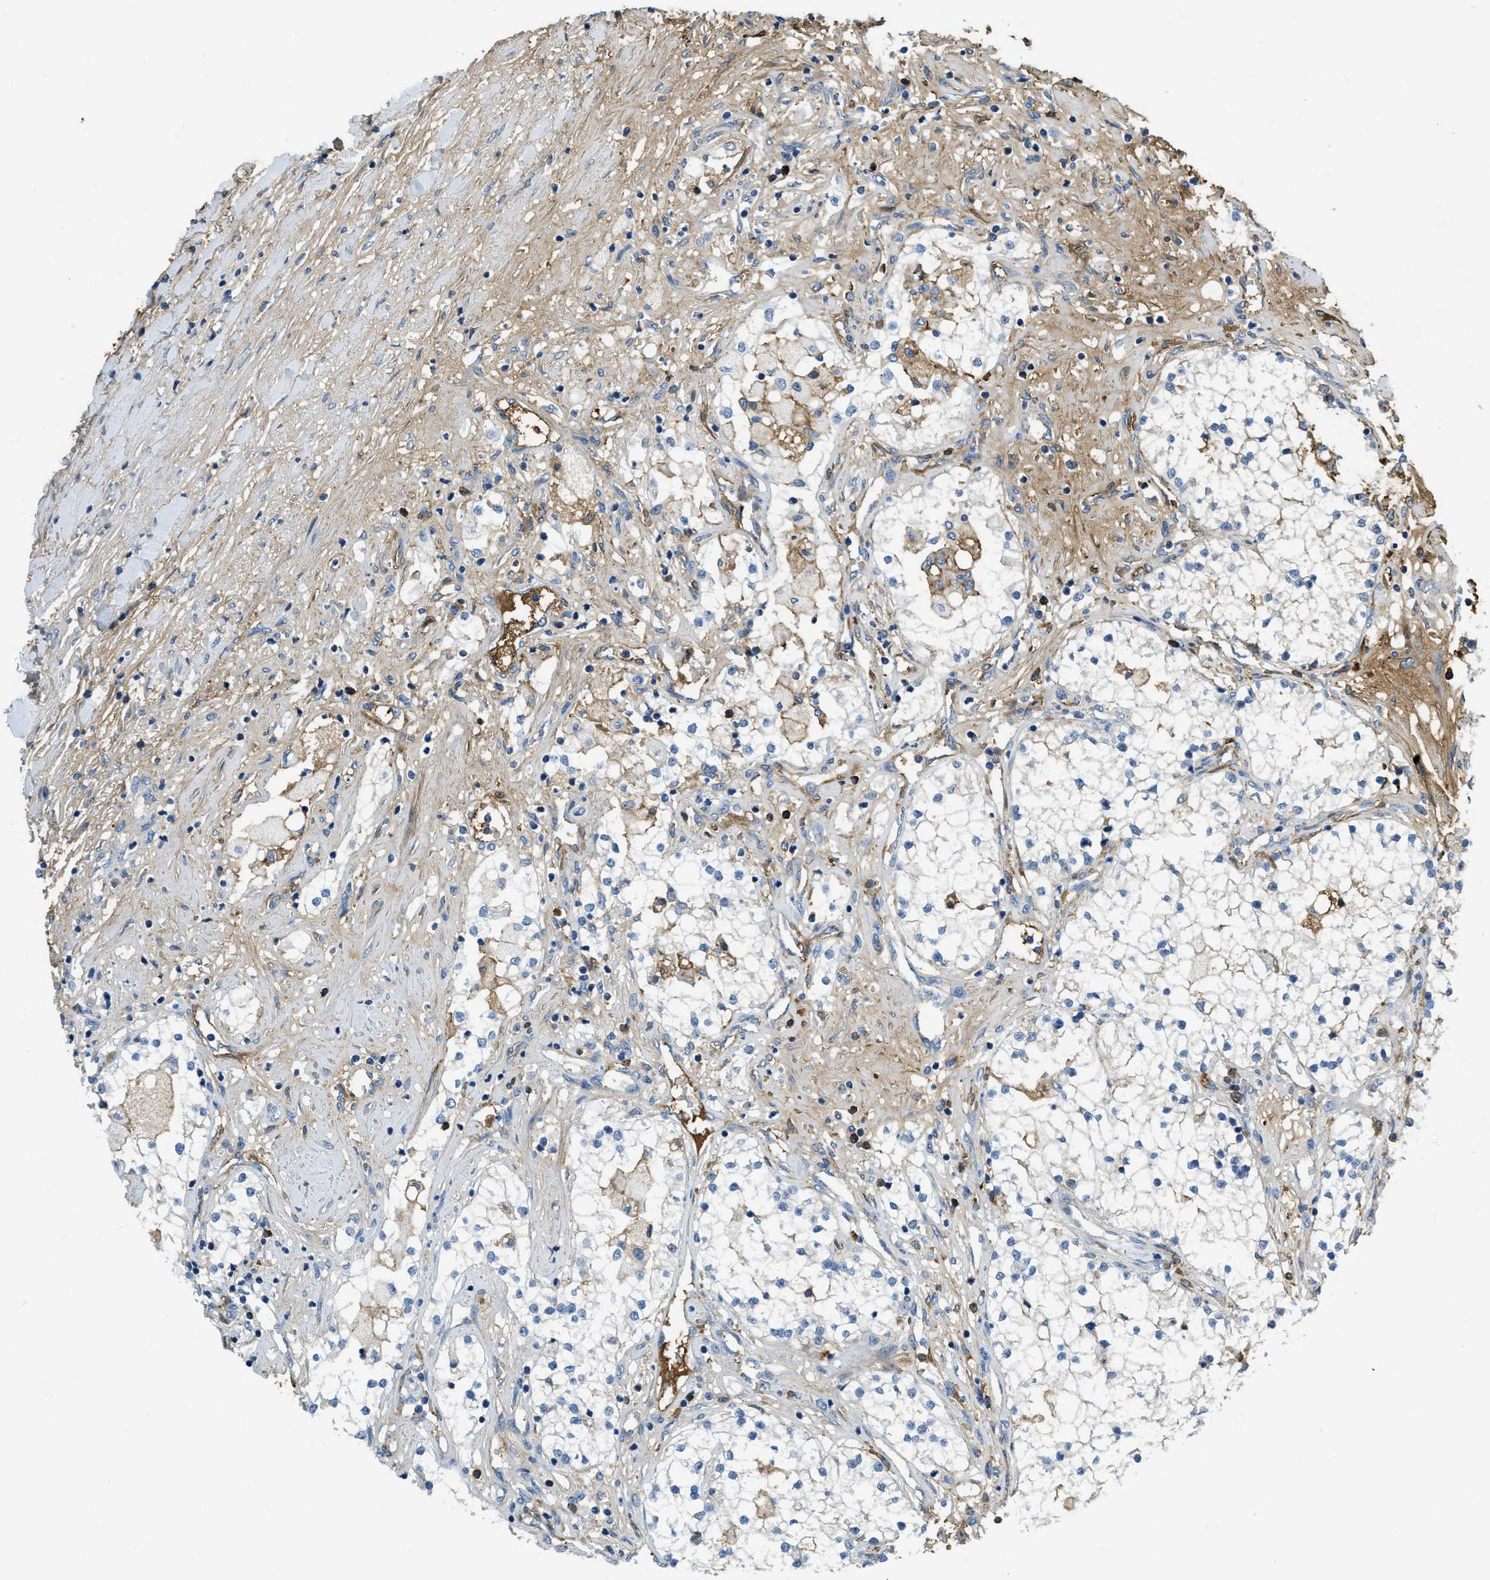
{"staining": {"intensity": "negative", "quantity": "none", "location": "none"}, "tissue": "renal cancer", "cell_type": "Tumor cells", "image_type": "cancer", "snomed": [{"axis": "morphology", "description": "Adenocarcinoma, NOS"}, {"axis": "topography", "description": "Kidney"}], "caption": "Micrograph shows no significant protein expression in tumor cells of renal adenocarcinoma. (Brightfield microscopy of DAB (3,3'-diaminobenzidine) IHC at high magnification).", "gene": "PRTN3", "patient": {"sex": "male", "age": 68}}